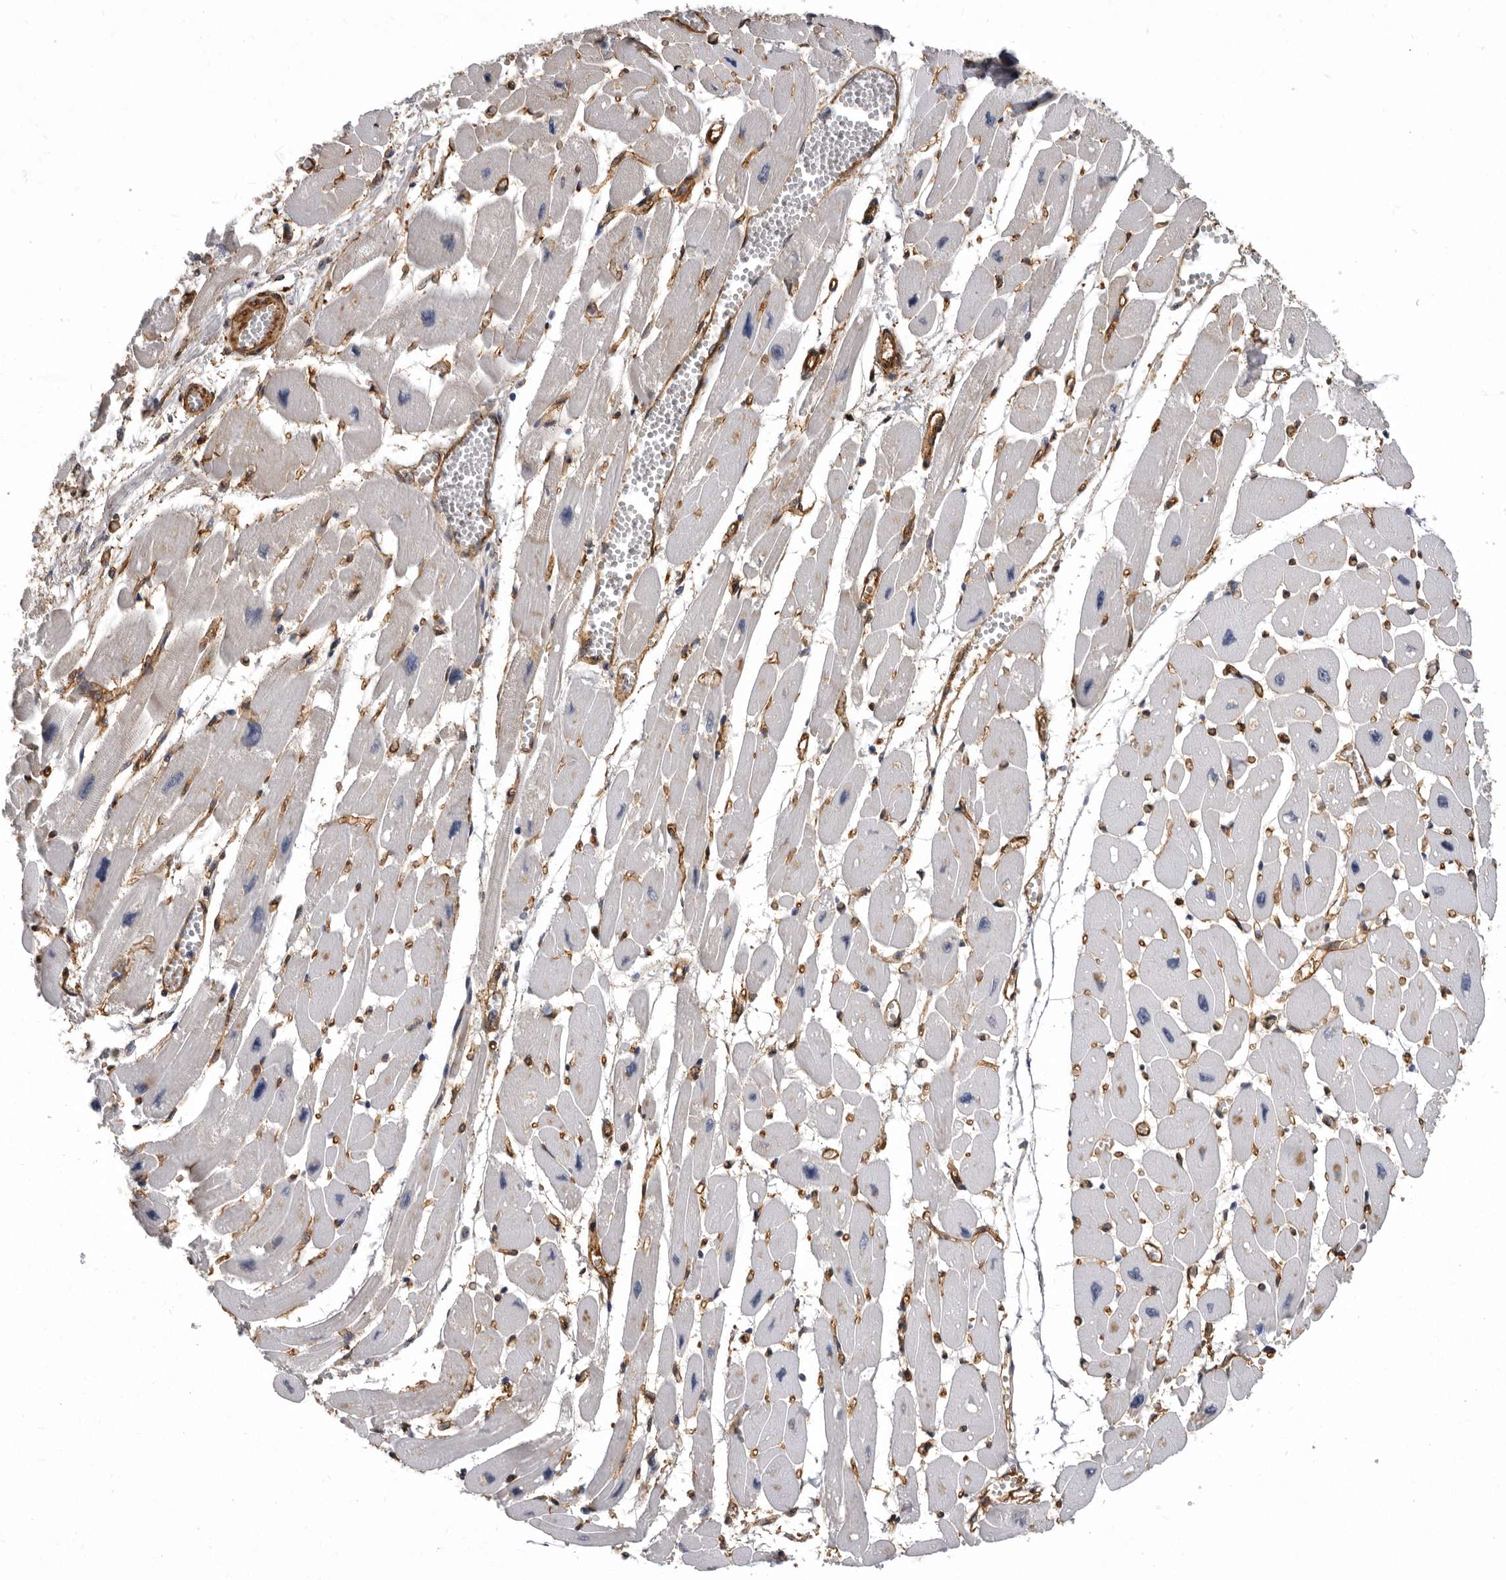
{"staining": {"intensity": "weak", "quantity": "<25%", "location": "cytoplasmic/membranous"}, "tissue": "heart muscle", "cell_type": "Cardiomyocytes", "image_type": "normal", "snomed": [{"axis": "morphology", "description": "Normal tissue, NOS"}, {"axis": "topography", "description": "Heart"}], "caption": "IHC image of benign heart muscle stained for a protein (brown), which displays no staining in cardiomyocytes. Nuclei are stained in blue.", "gene": "ENAH", "patient": {"sex": "female", "age": 54}}